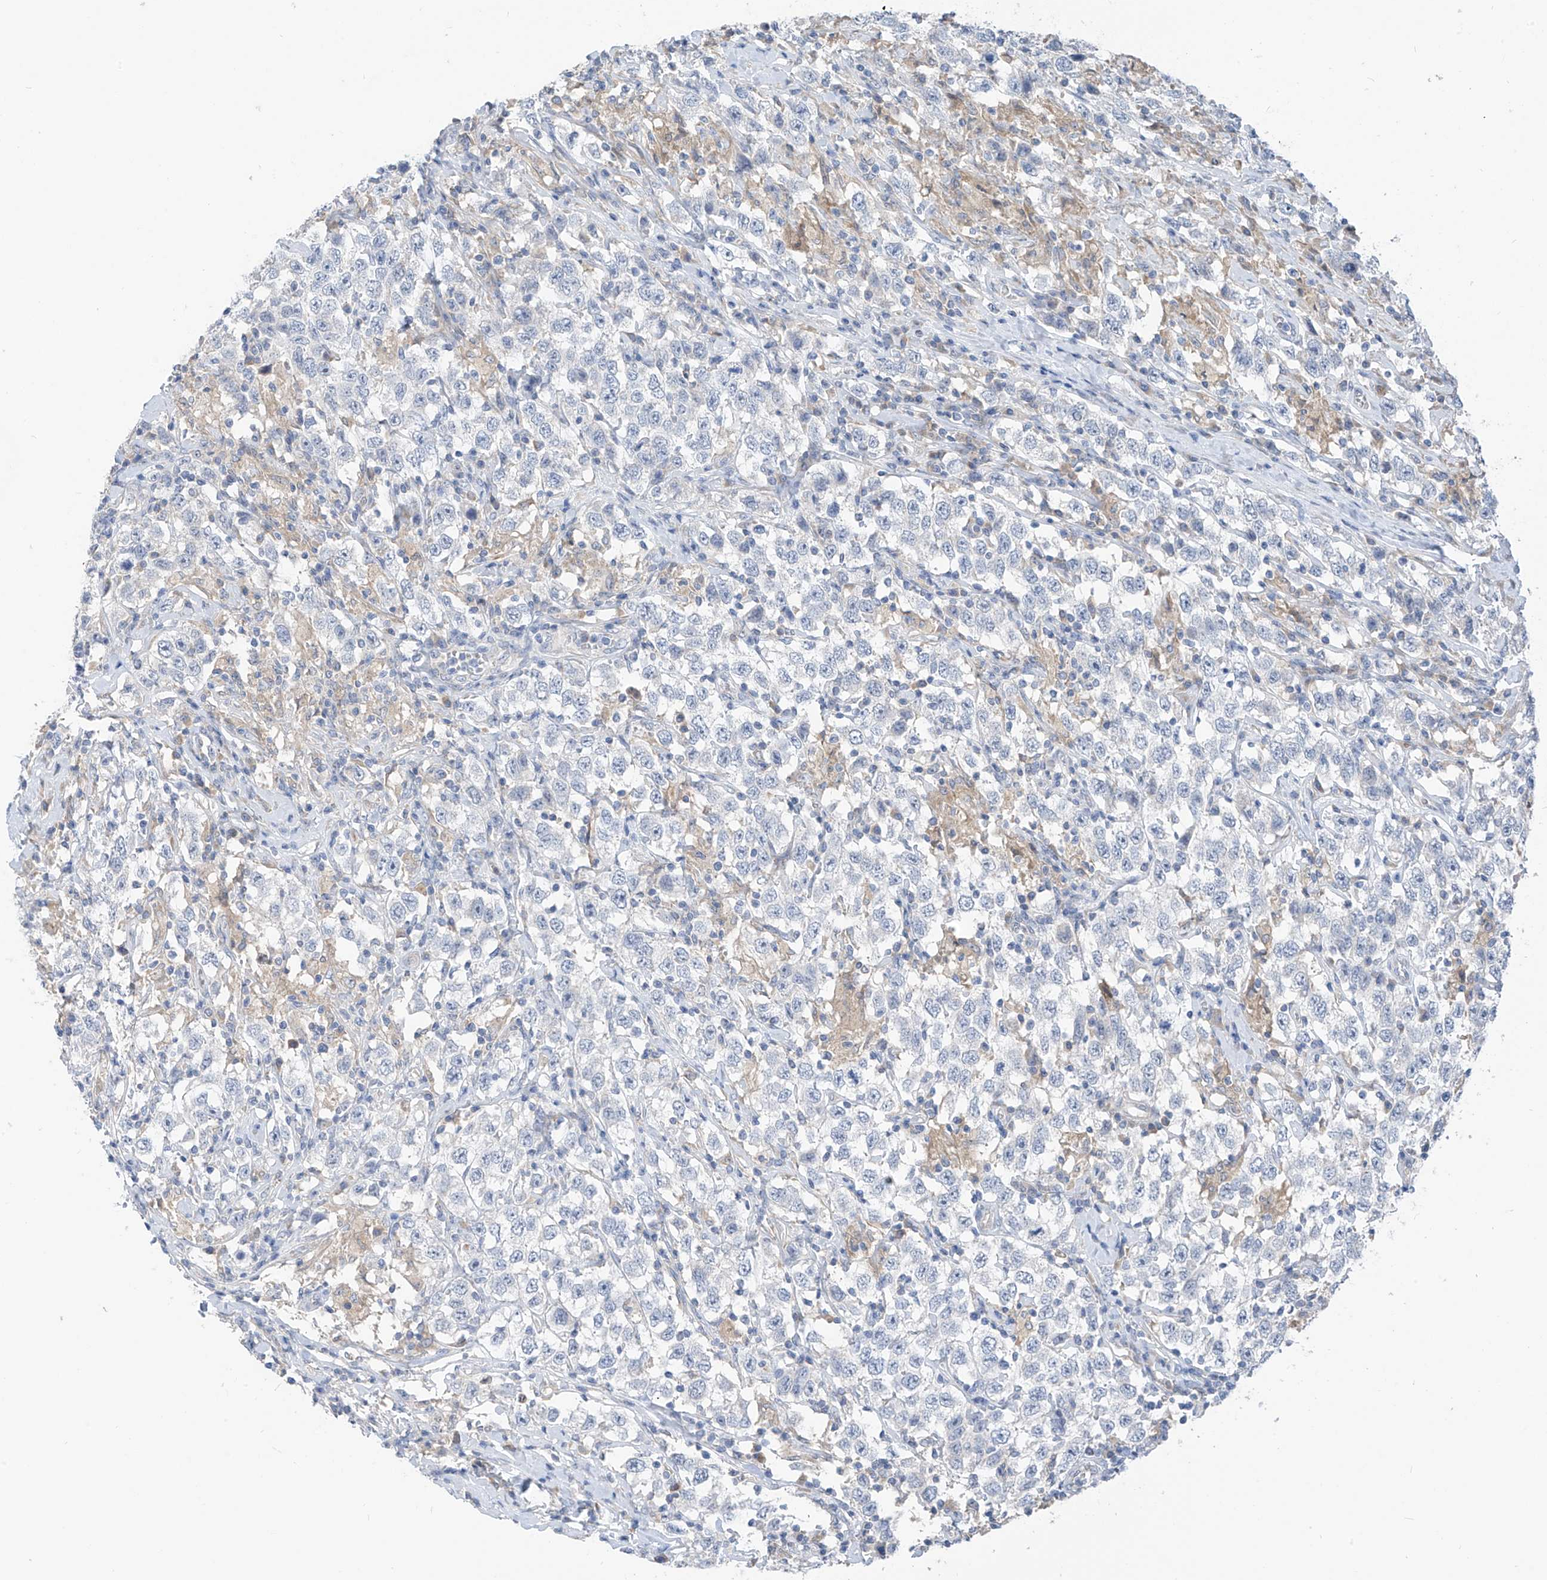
{"staining": {"intensity": "negative", "quantity": "none", "location": "none"}, "tissue": "testis cancer", "cell_type": "Tumor cells", "image_type": "cancer", "snomed": [{"axis": "morphology", "description": "Seminoma, NOS"}, {"axis": "topography", "description": "Testis"}], "caption": "This is an immunohistochemistry micrograph of seminoma (testis). There is no expression in tumor cells.", "gene": "LDAH", "patient": {"sex": "male", "age": 41}}